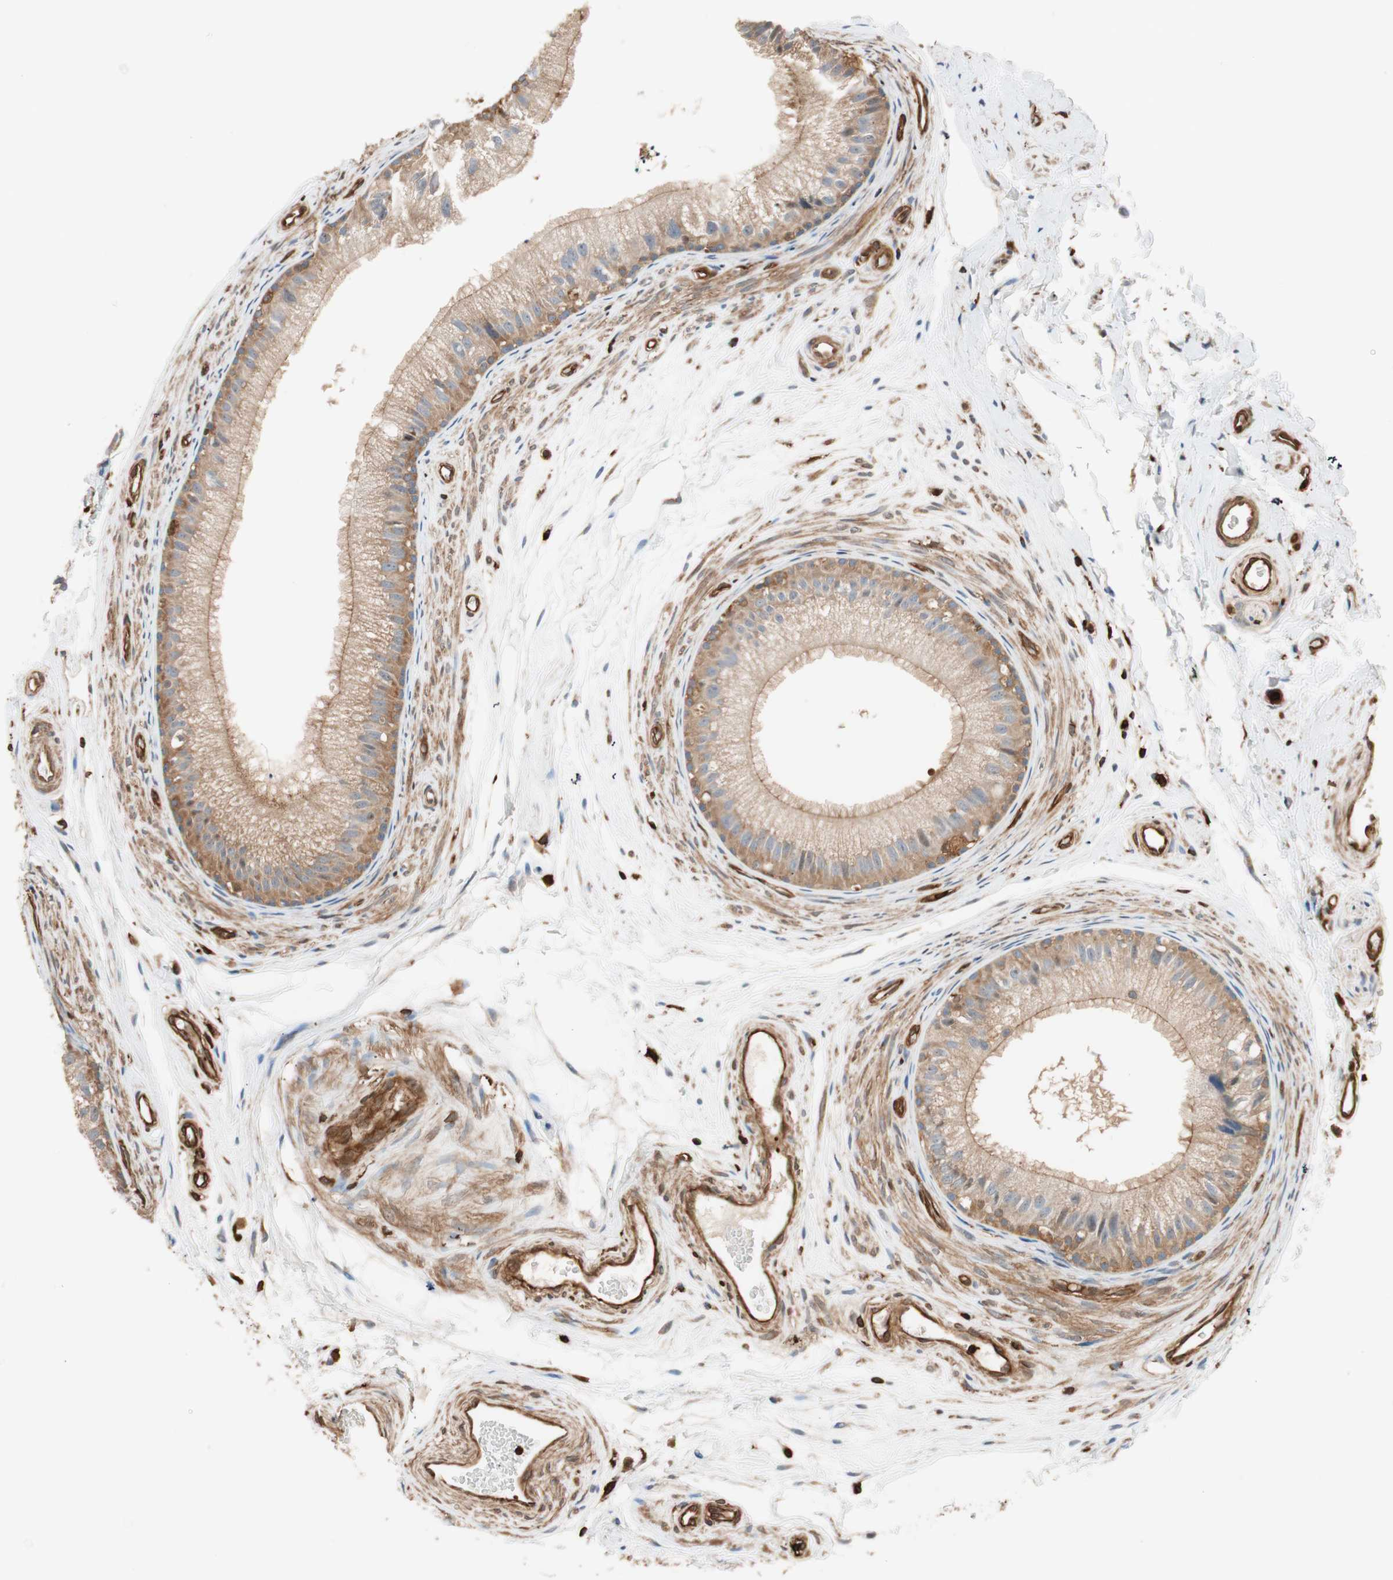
{"staining": {"intensity": "moderate", "quantity": ">75%", "location": "cytoplasmic/membranous"}, "tissue": "epididymis", "cell_type": "Glandular cells", "image_type": "normal", "snomed": [{"axis": "morphology", "description": "Normal tissue, NOS"}, {"axis": "topography", "description": "Epididymis"}], "caption": "Glandular cells exhibit medium levels of moderate cytoplasmic/membranous expression in about >75% of cells in normal human epididymis. The staining was performed using DAB (3,3'-diaminobenzidine), with brown indicating positive protein expression. Nuclei are stained blue with hematoxylin.", "gene": "VASP", "patient": {"sex": "male", "age": 56}}